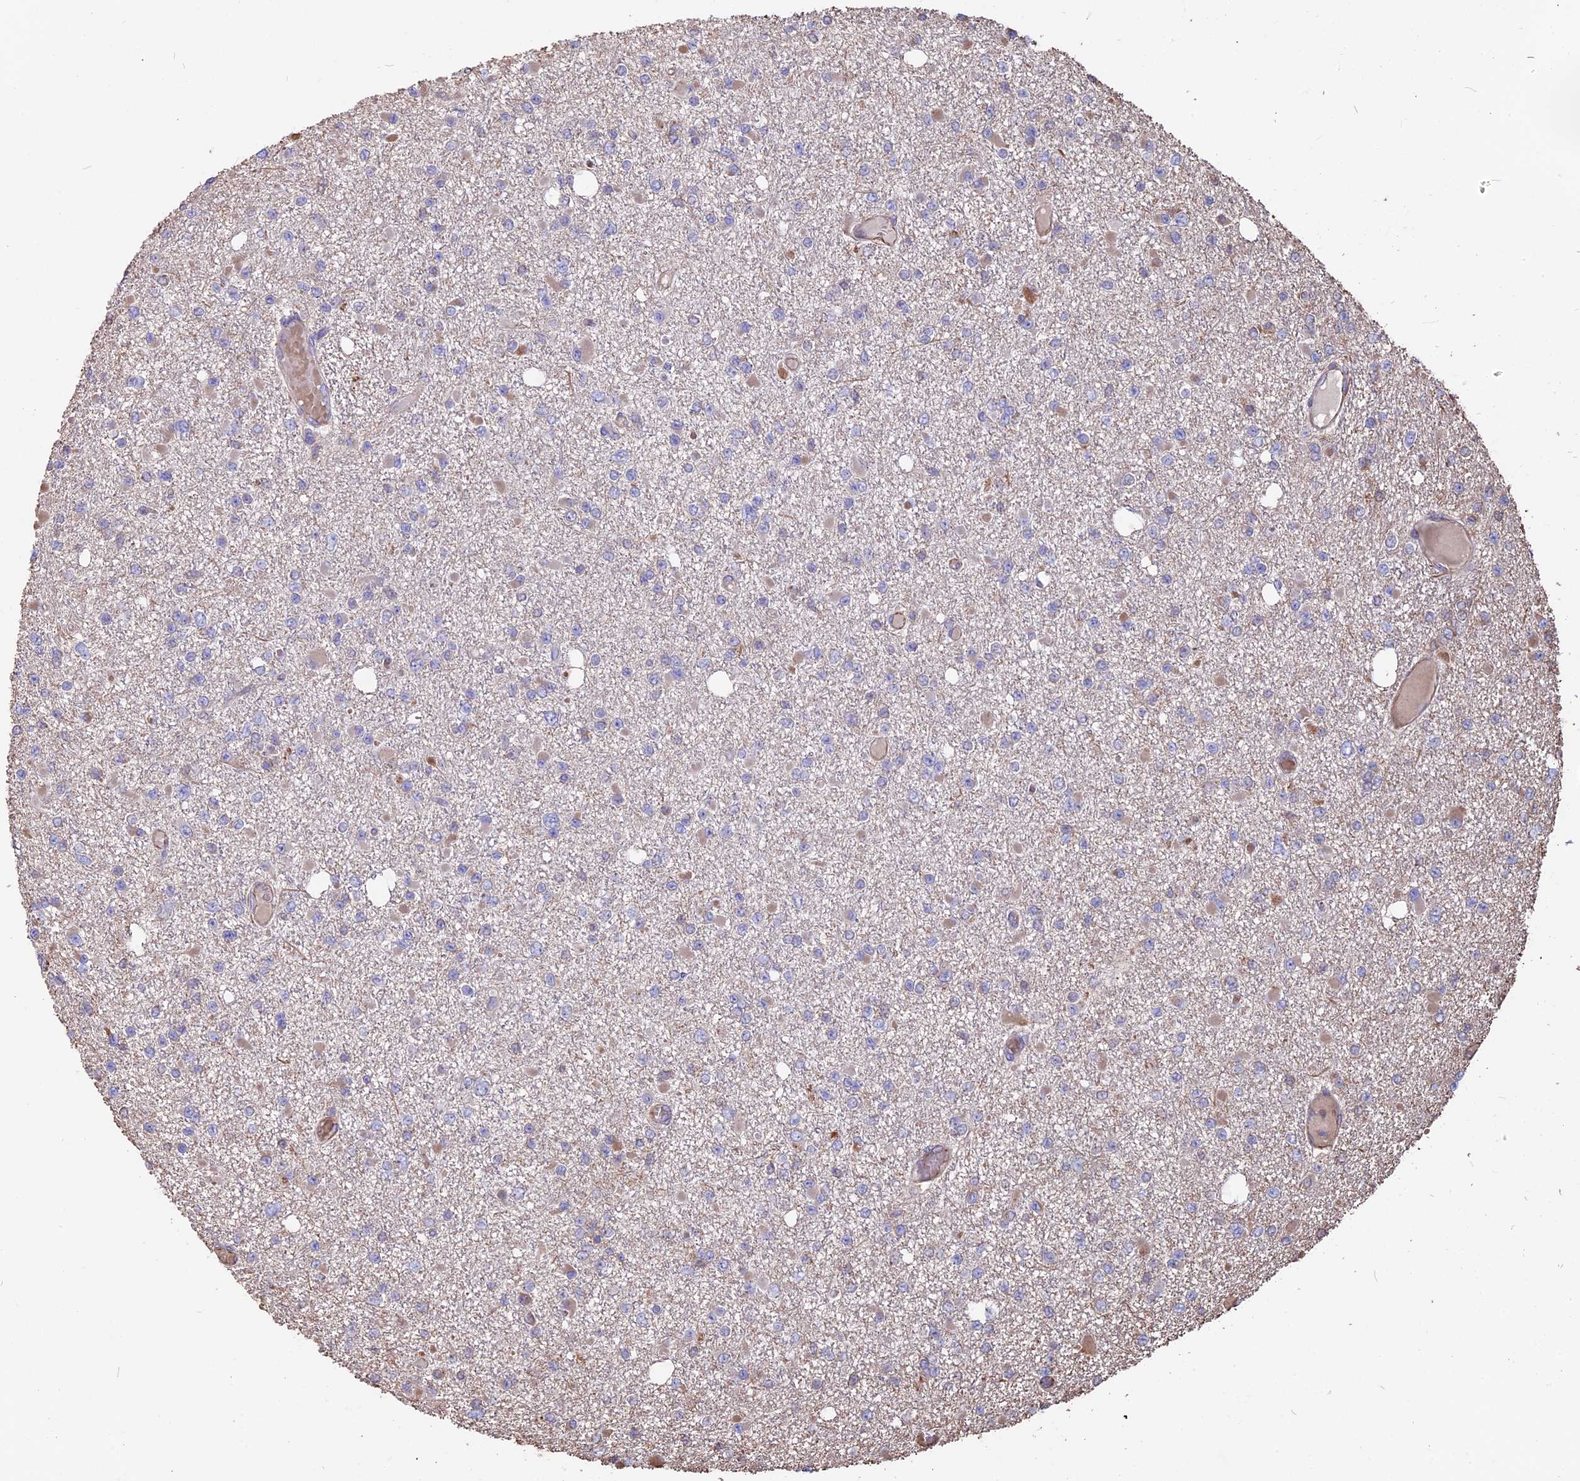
{"staining": {"intensity": "negative", "quantity": "none", "location": "none"}, "tissue": "glioma", "cell_type": "Tumor cells", "image_type": "cancer", "snomed": [{"axis": "morphology", "description": "Glioma, malignant, Low grade"}, {"axis": "topography", "description": "Brain"}], "caption": "This is an IHC photomicrograph of malignant glioma (low-grade). There is no positivity in tumor cells.", "gene": "SEH1L", "patient": {"sex": "female", "age": 22}}